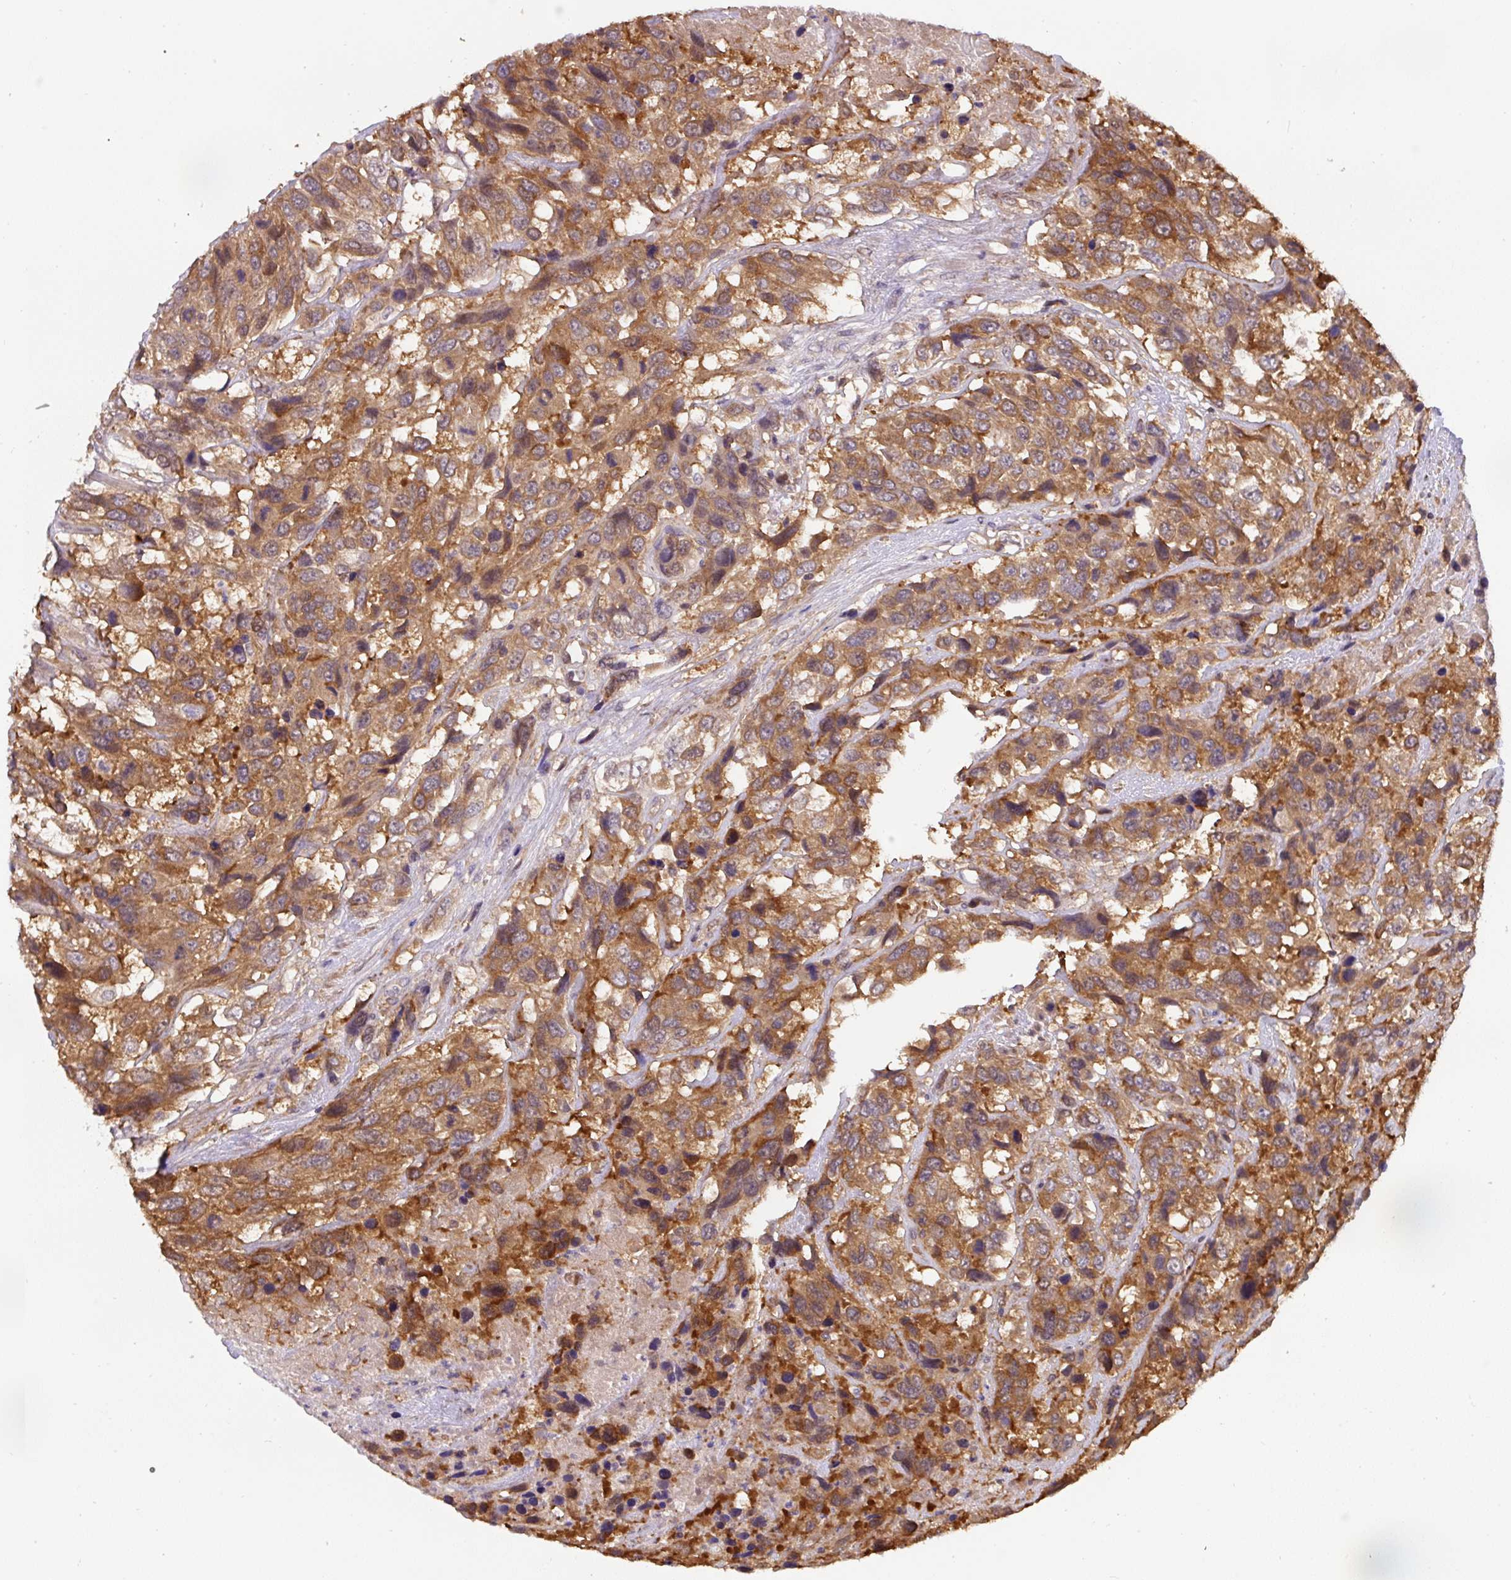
{"staining": {"intensity": "moderate", "quantity": ">75%", "location": "cytoplasmic/membranous"}, "tissue": "urothelial cancer", "cell_type": "Tumor cells", "image_type": "cancer", "snomed": [{"axis": "morphology", "description": "Urothelial carcinoma, High grade"}, {"axis": "topography", "description": "Urinary bladder"}], "caption": "Brown immunohistochemical staining in urothelial cancer reveals moderate cytoplasmic/membranous staining in approximately >75% of tumor cells.", "gene": "ST13", "patient": {"sex": "female", "age": 70}}